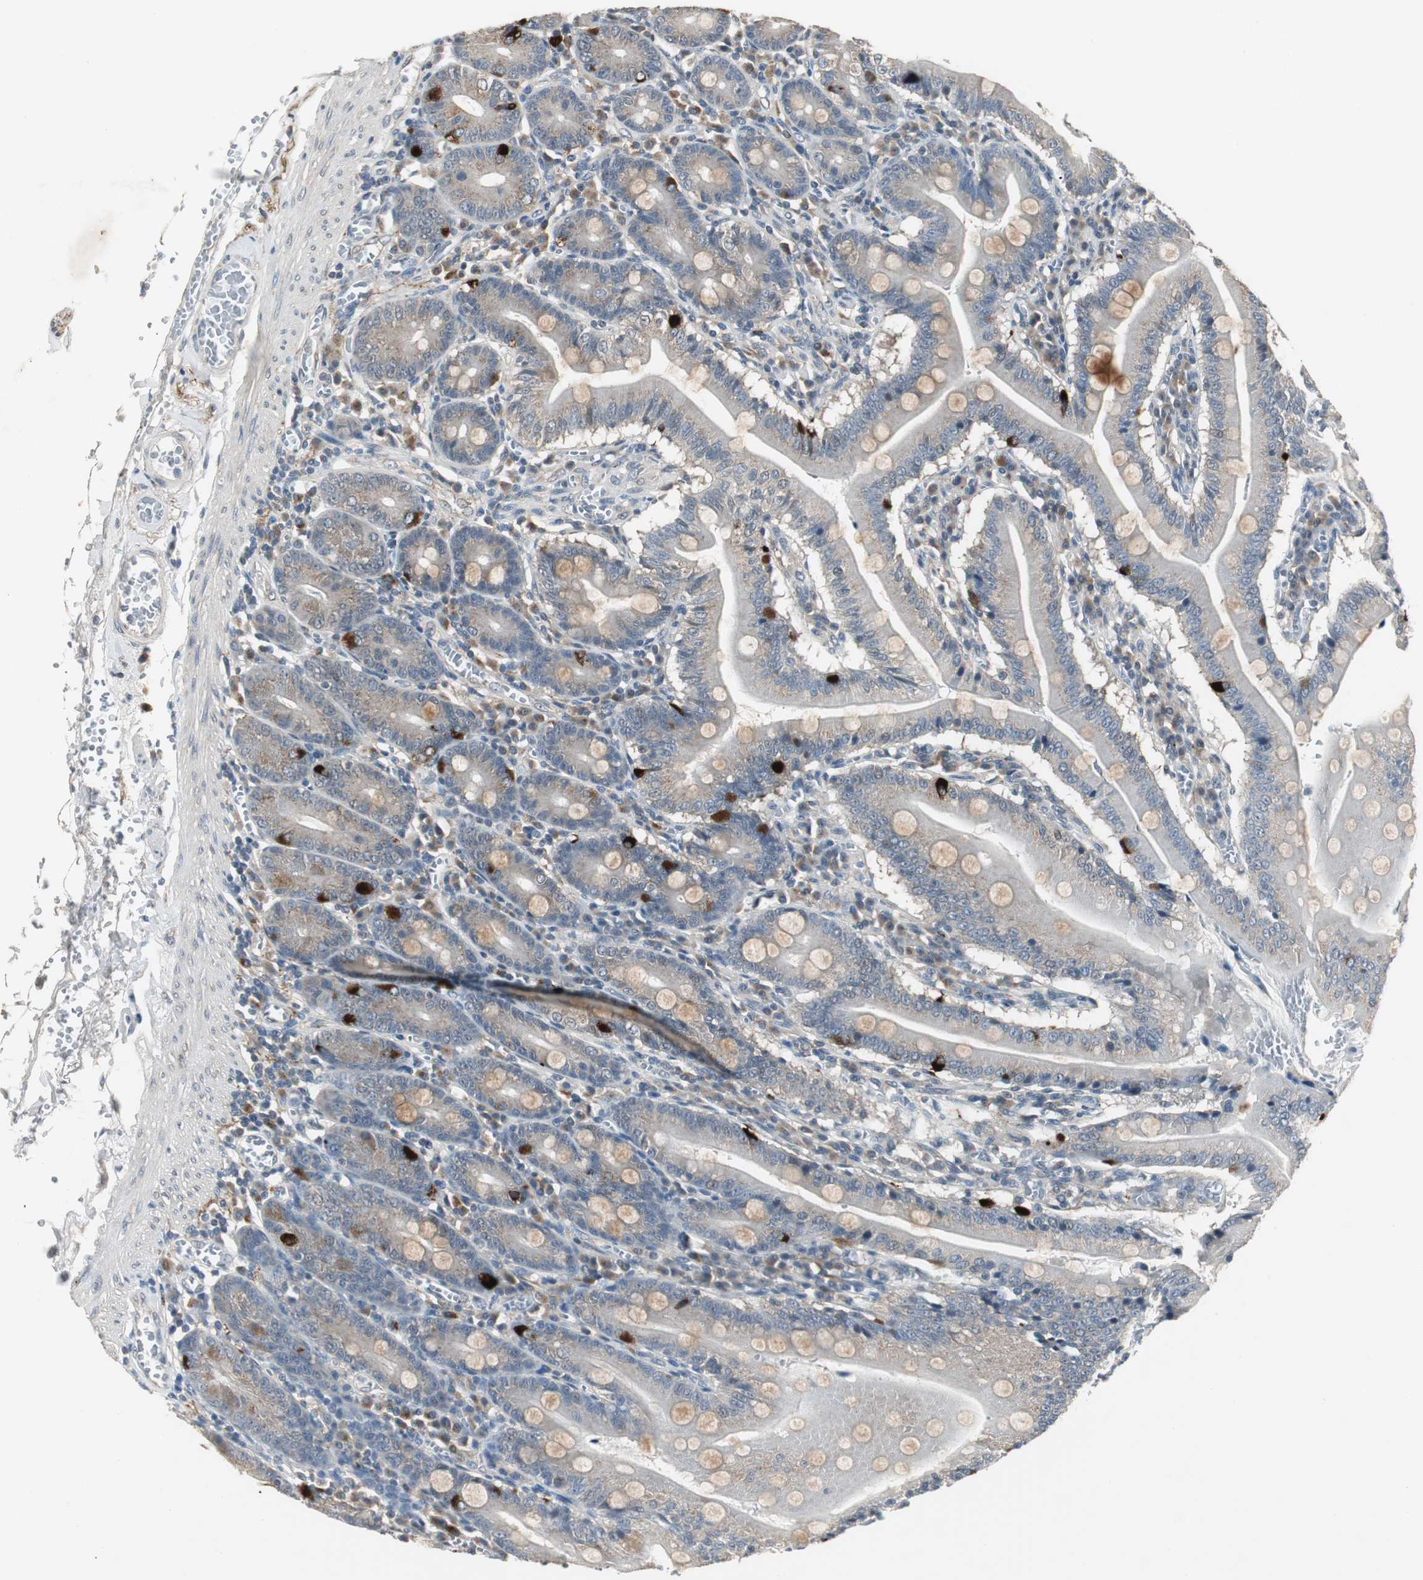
{"staining": {"intensity": "strong", "quantity": "<25%", "location": "cytoplasmic/membranous"}, "tissue": "small intestine", "cell_type": "Glandular cells", "image_type": "normal", "snomed": [{"axis": "morphology", "description": "Normal tissue, NOS"}, {"axis": "topography", "description": "Small intestine"}], "caption": "Immunohistochemical staining of normal human small intestine shows medium levels of strong cytoplasmic/membranous positivity in approximately <25% of glandular cells.", "gene": "PTPRN2", "patient": {"sex": "male", "age": 71}}